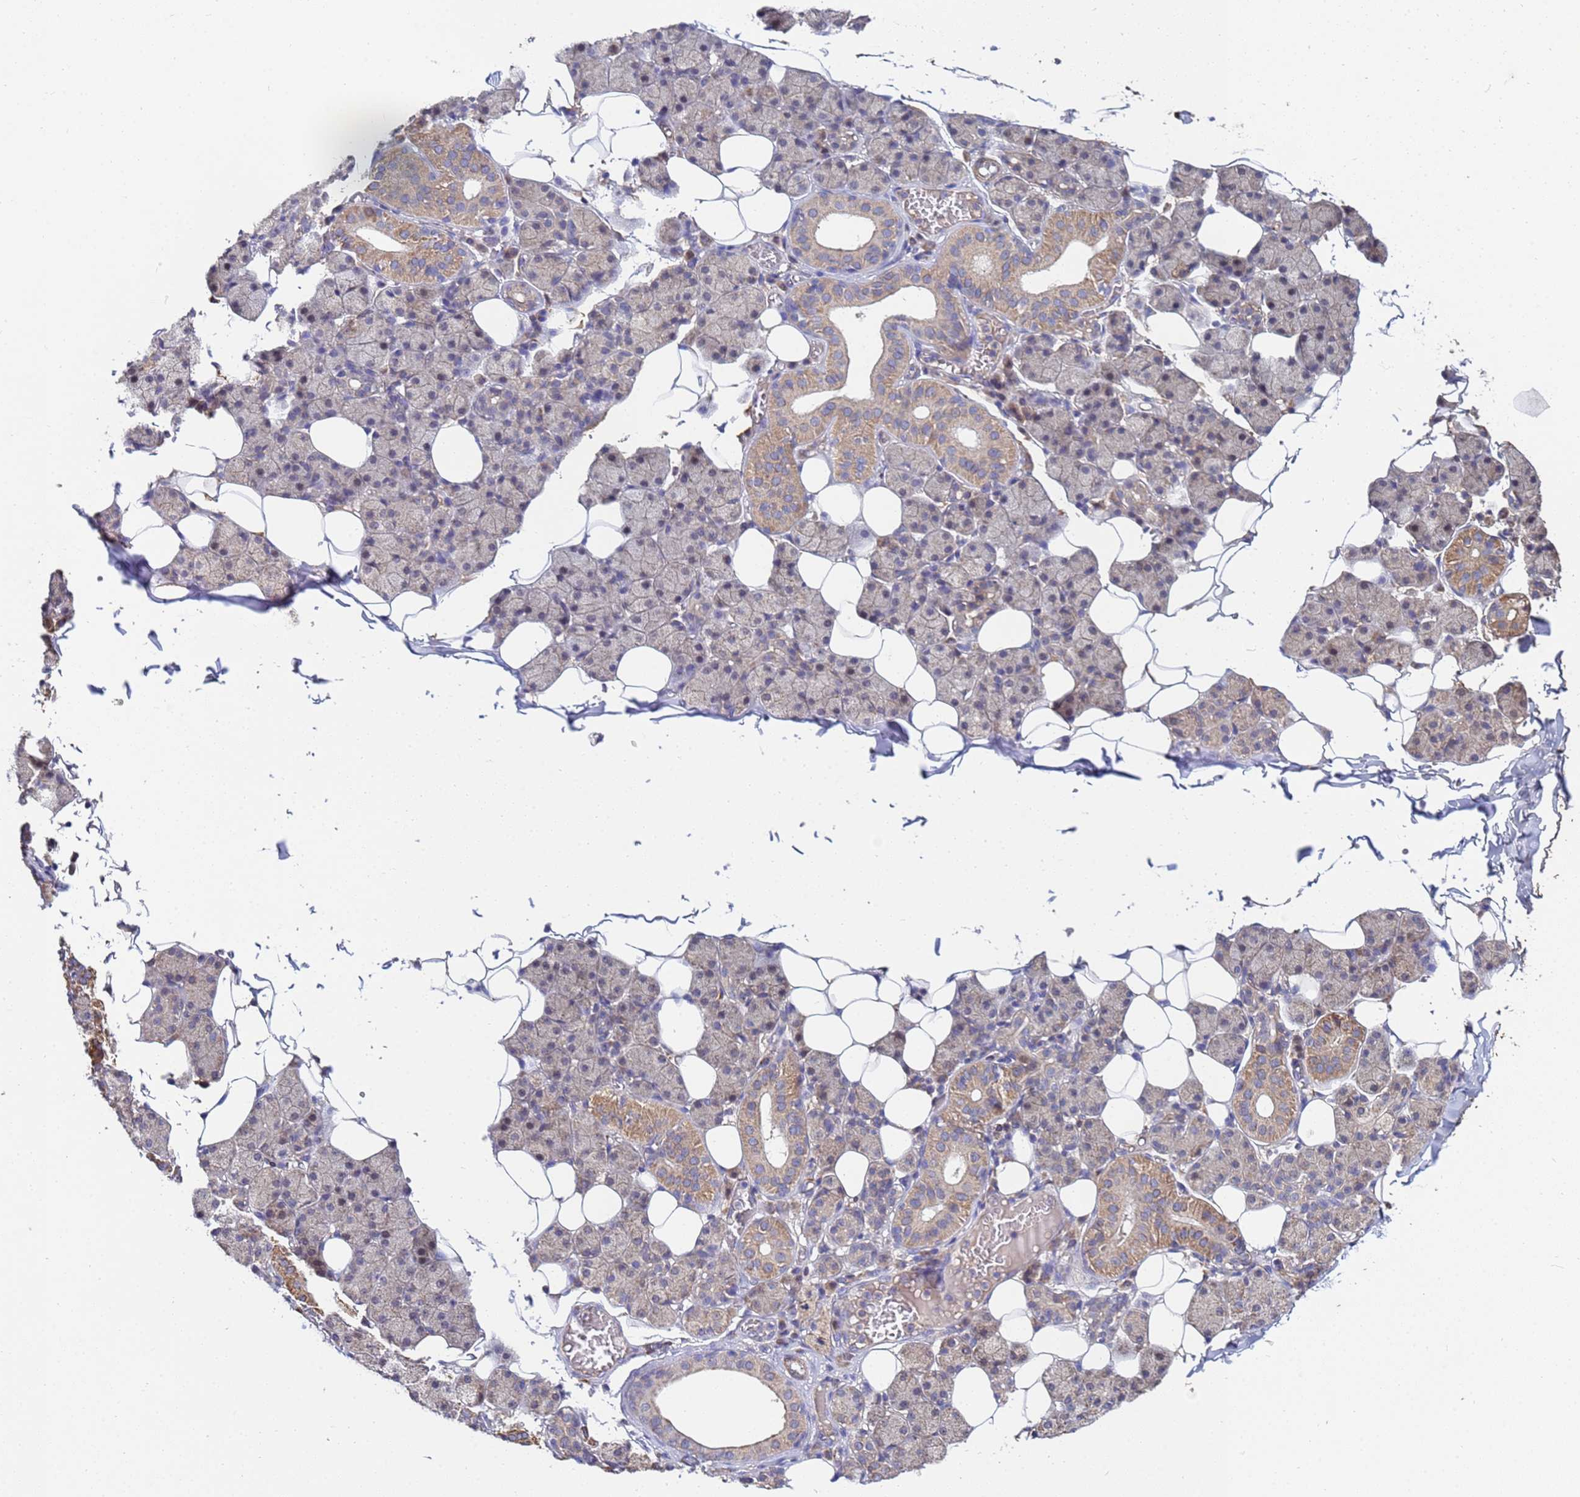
{"staining": {"intensity": "moderate", "quantity": "25%-75%", "location": "cytoplasmic/membranous"}, "tissue": "salivary gland", "cell_type": "Glandular cells", "image_type": "normal", "snomed": [{"axis": "morphology", "description": "Normal tissue, NOS"}, {"axis": "topography", "description": "Salivary gland"}], "caption": "Salivary gland stained with a brown dye exhibits moderate cytoplasmic/membranous positive positivity in about 25%-75% of glandular cells.", "gene": "C5orf34", "patient": {"sex": "female", "age": 33}}